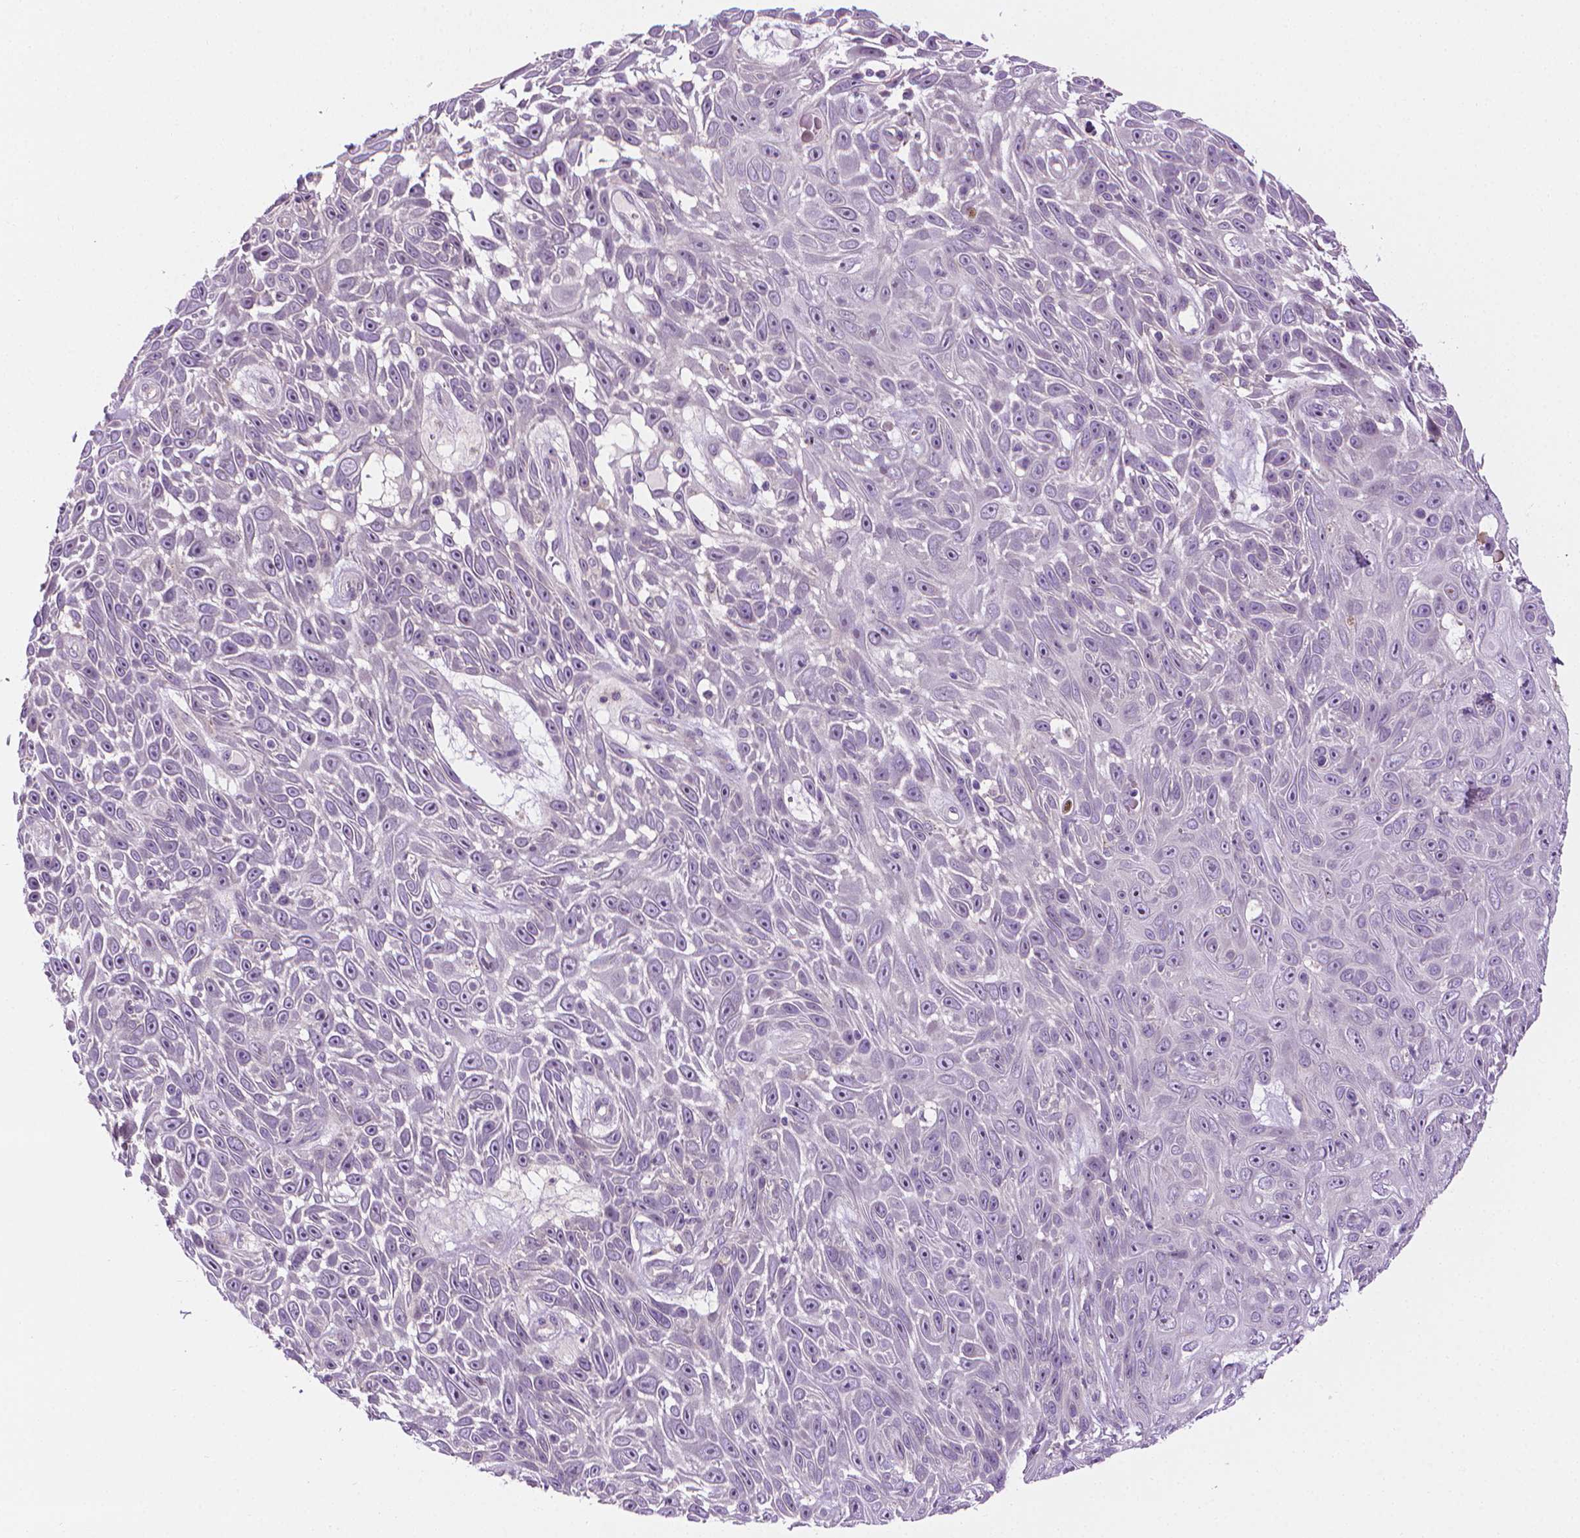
{"staining": {"intensity": "negative", "quantity": "none", "location": "none"}, "tissue": "skin cancer", "cell_type": "Tumor cells", "image_type": "cancer", "snomed": [{"axis": "morphology", "description": "Squamous cell carcinoma, NOS"}, {"axis": "topography", "description": "Skin"}], "caption": "This micrograph is of skin cancer stained with immunohistochemistry (IHC) to label a protein in brown with the nuclei are counter-stained blue. There is no positivity in tumor cells. Brightfield microscopy of immunohistochemistry (IHC) stained with DAB (brown) and hematoxylin (blue), captured at high magnification.", "gene": "MCOLN3", "patient": {"sex": "male", "age": 82}}